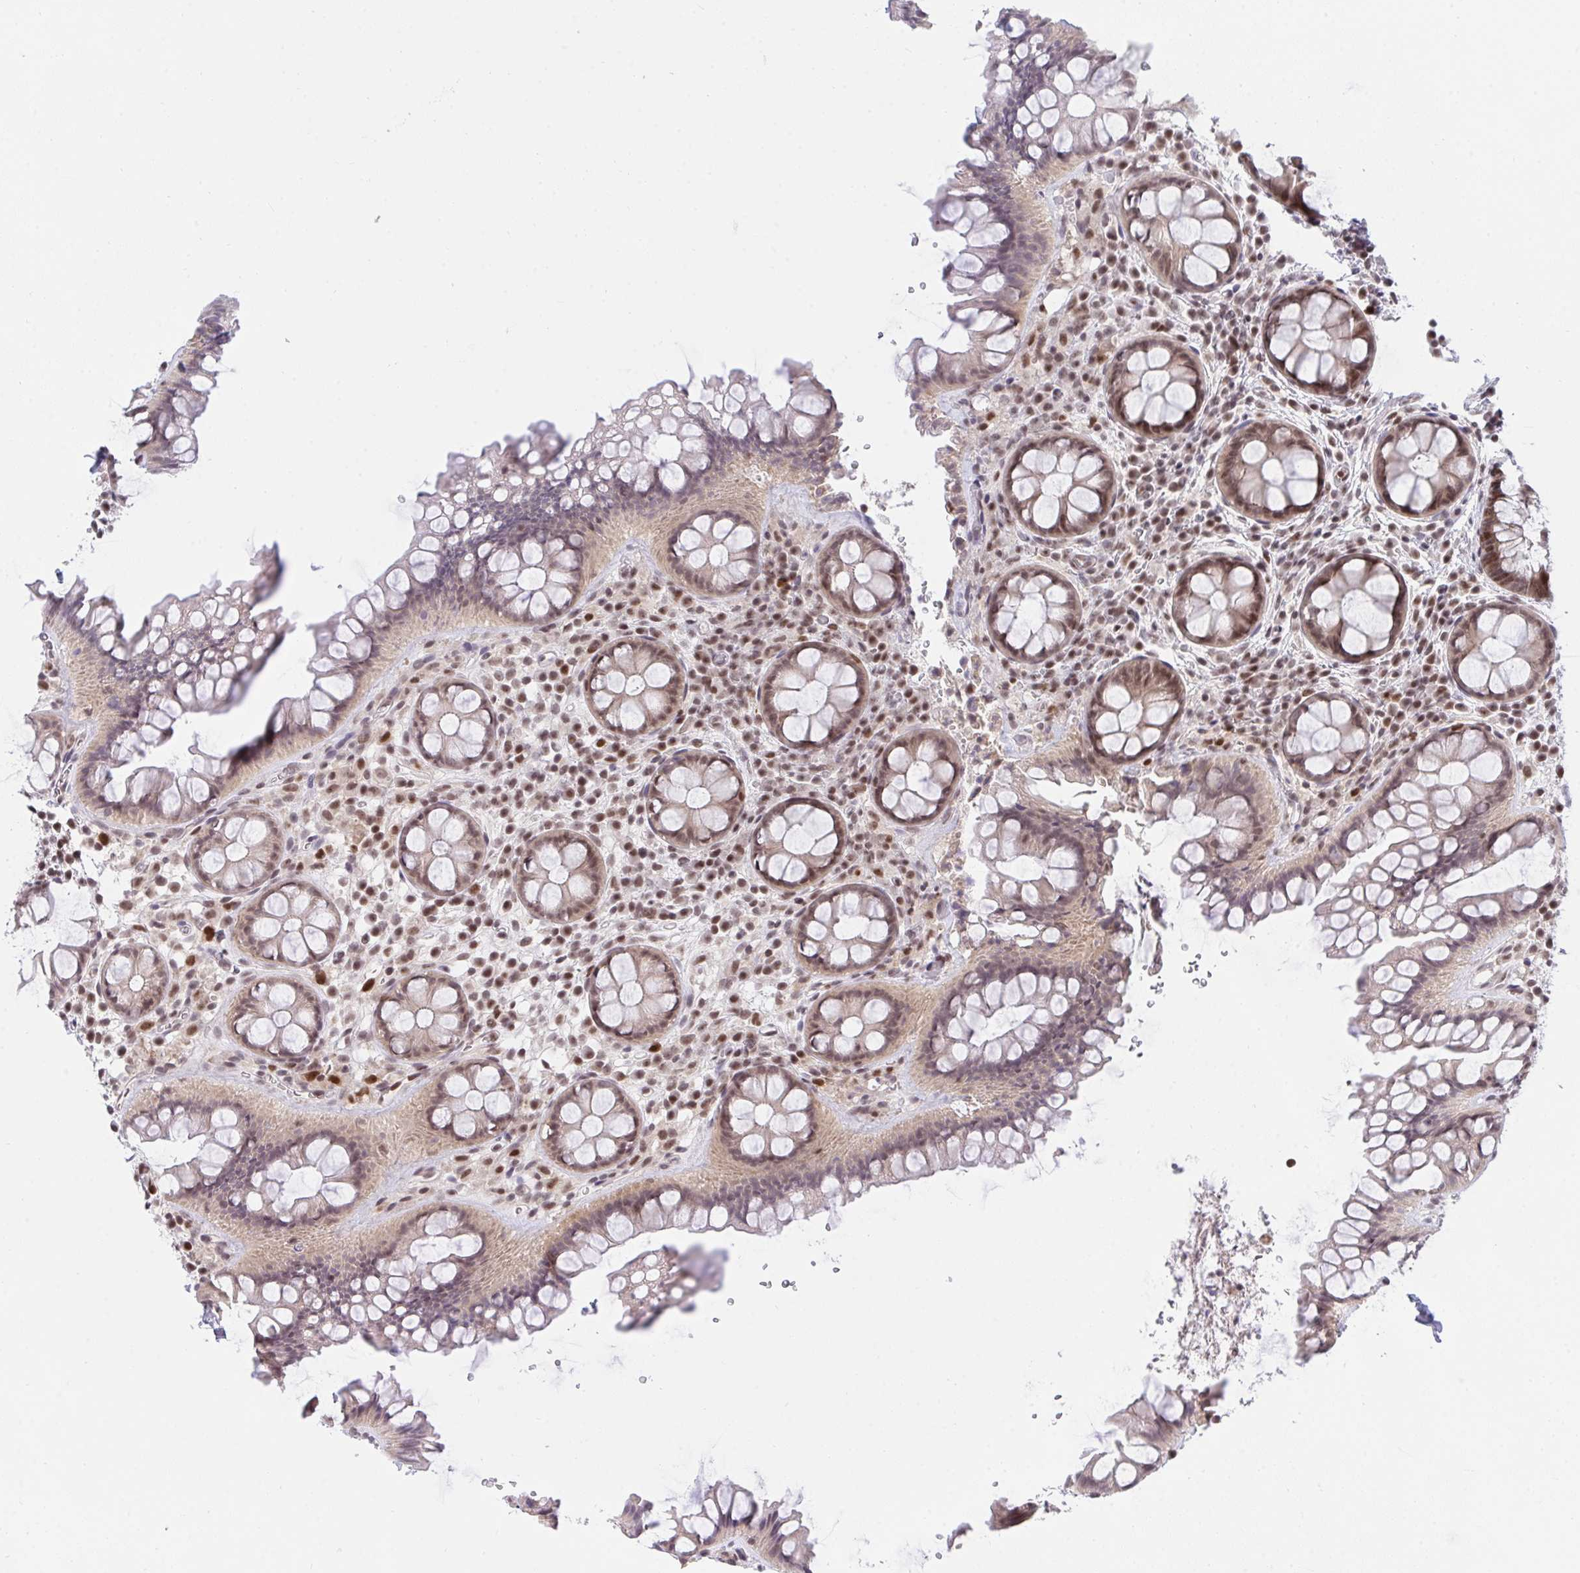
{"staining": {"intensity": "moderate", "quantity": "25%-75%", "location": "nuclear"}, "tissue": "rectum", "cell_type": "Glandular cells", "image_type": "normal", "snomed": [{"axis": "morphology", "description": "Normal tissue, NOS"}, {"axis": "topography", "description": "Rectum"}], "caption": "DAB (3,3'-diaminobenzidine) immunohistochemical staining of unremarkable rectum exhibits moderate nuclear protein positivity in about 25%-75% of glandular cells. The staining is performed using DAB (3,3'-diaminobenzidine) brown chromogen to label protein expression. The nuclei are counter-stained blue using hematoxylin.", "gene": "RFC4", "patient": {"sex": "female", "age": 69}}